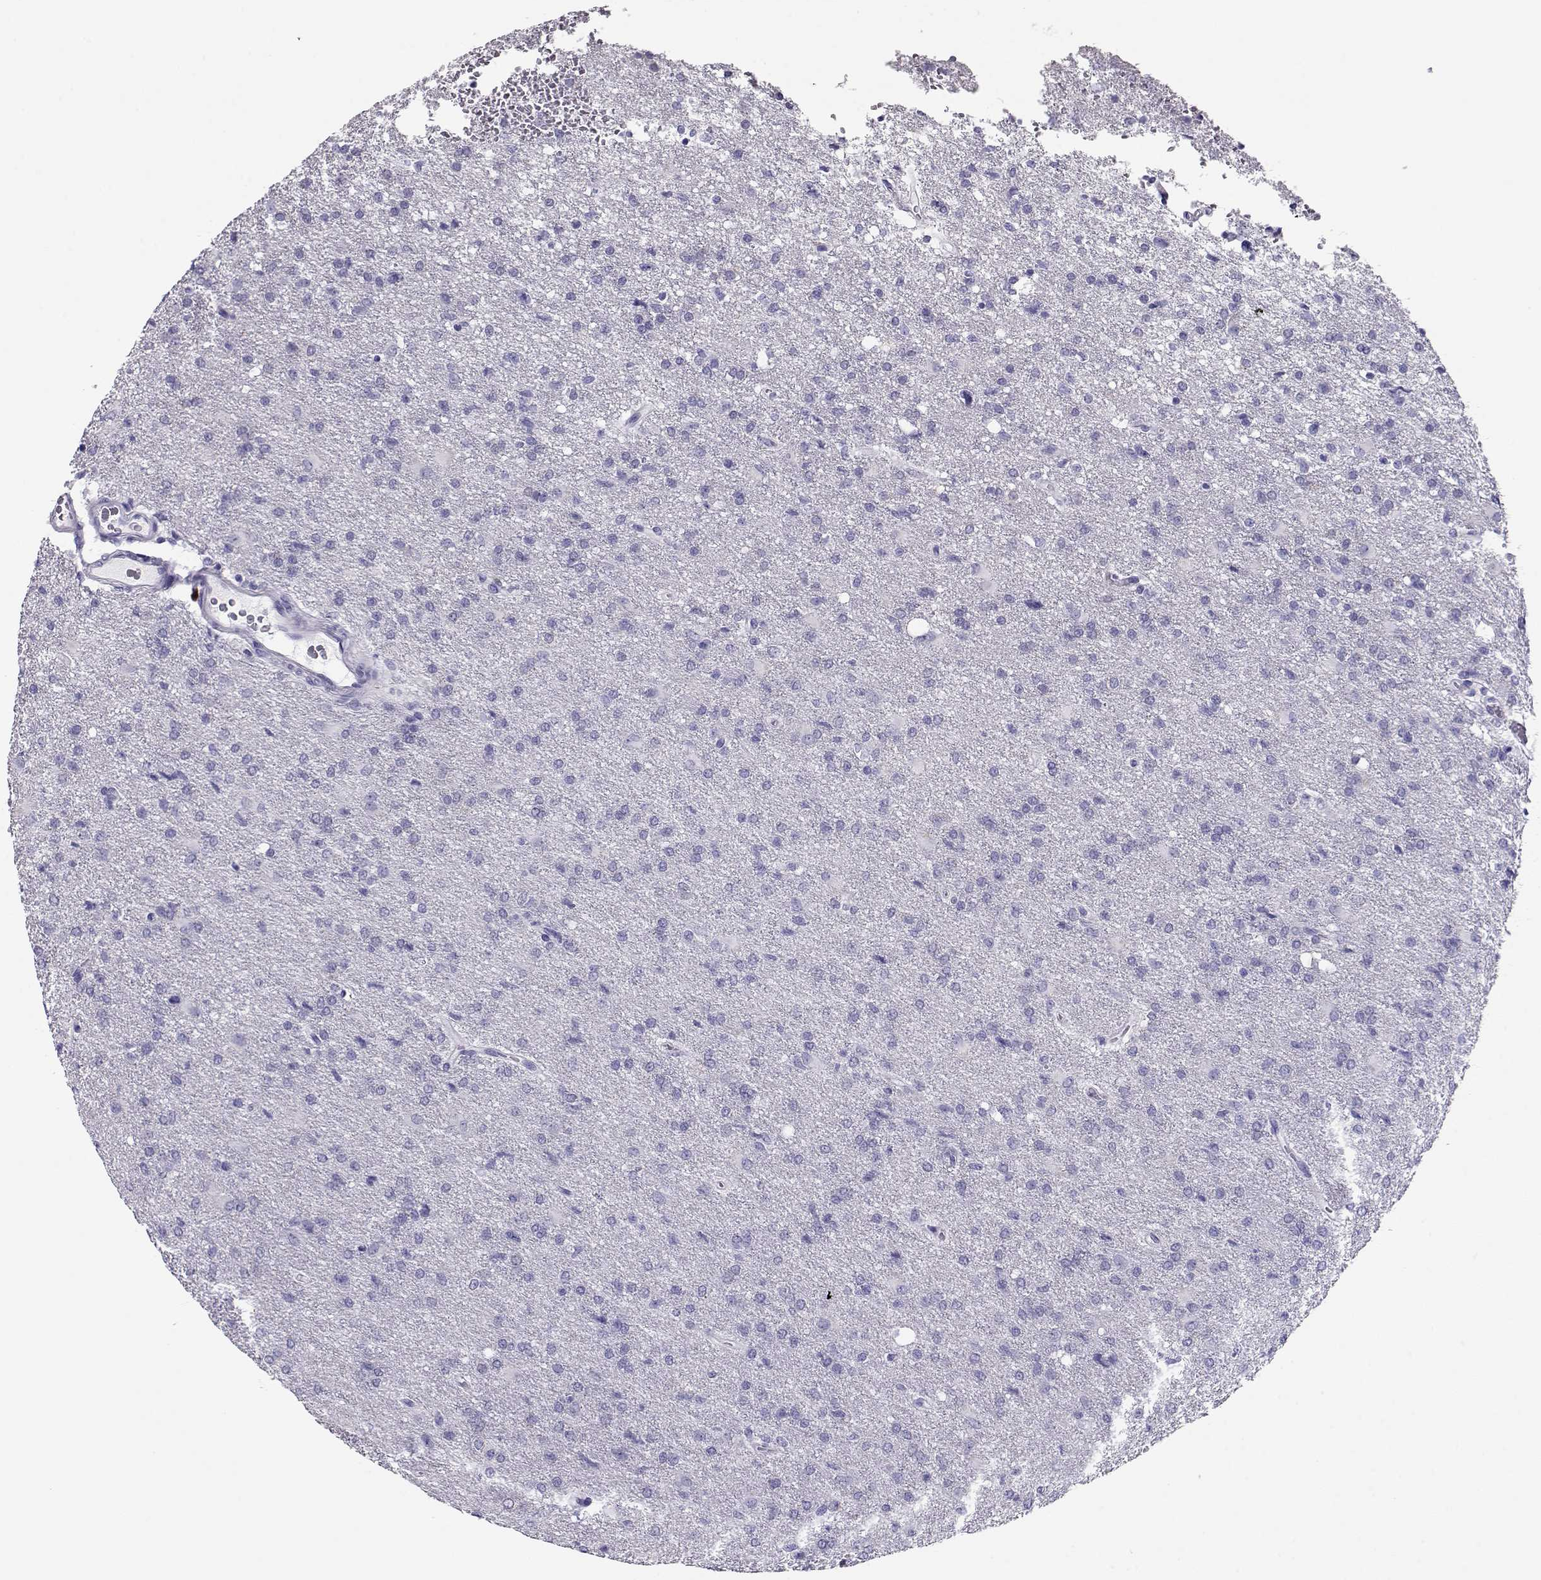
{"staining": {"intensity": "negative", "quantity": "none", "location": "none"}, "tissue": "glioma", "cell_type": "Tumor cells", "image_type": "cancer", "snomed": [{"axis": "morphology", "description": "Glioma, malignant, High grade"}, {"axis": "topography", "description": "Brain"}], "caption": "Immunohistochemical staining of glioma shows no significant expression in tumor cells.", "gene": "CRX", "patient": {"sex": "male", "age": 68}}